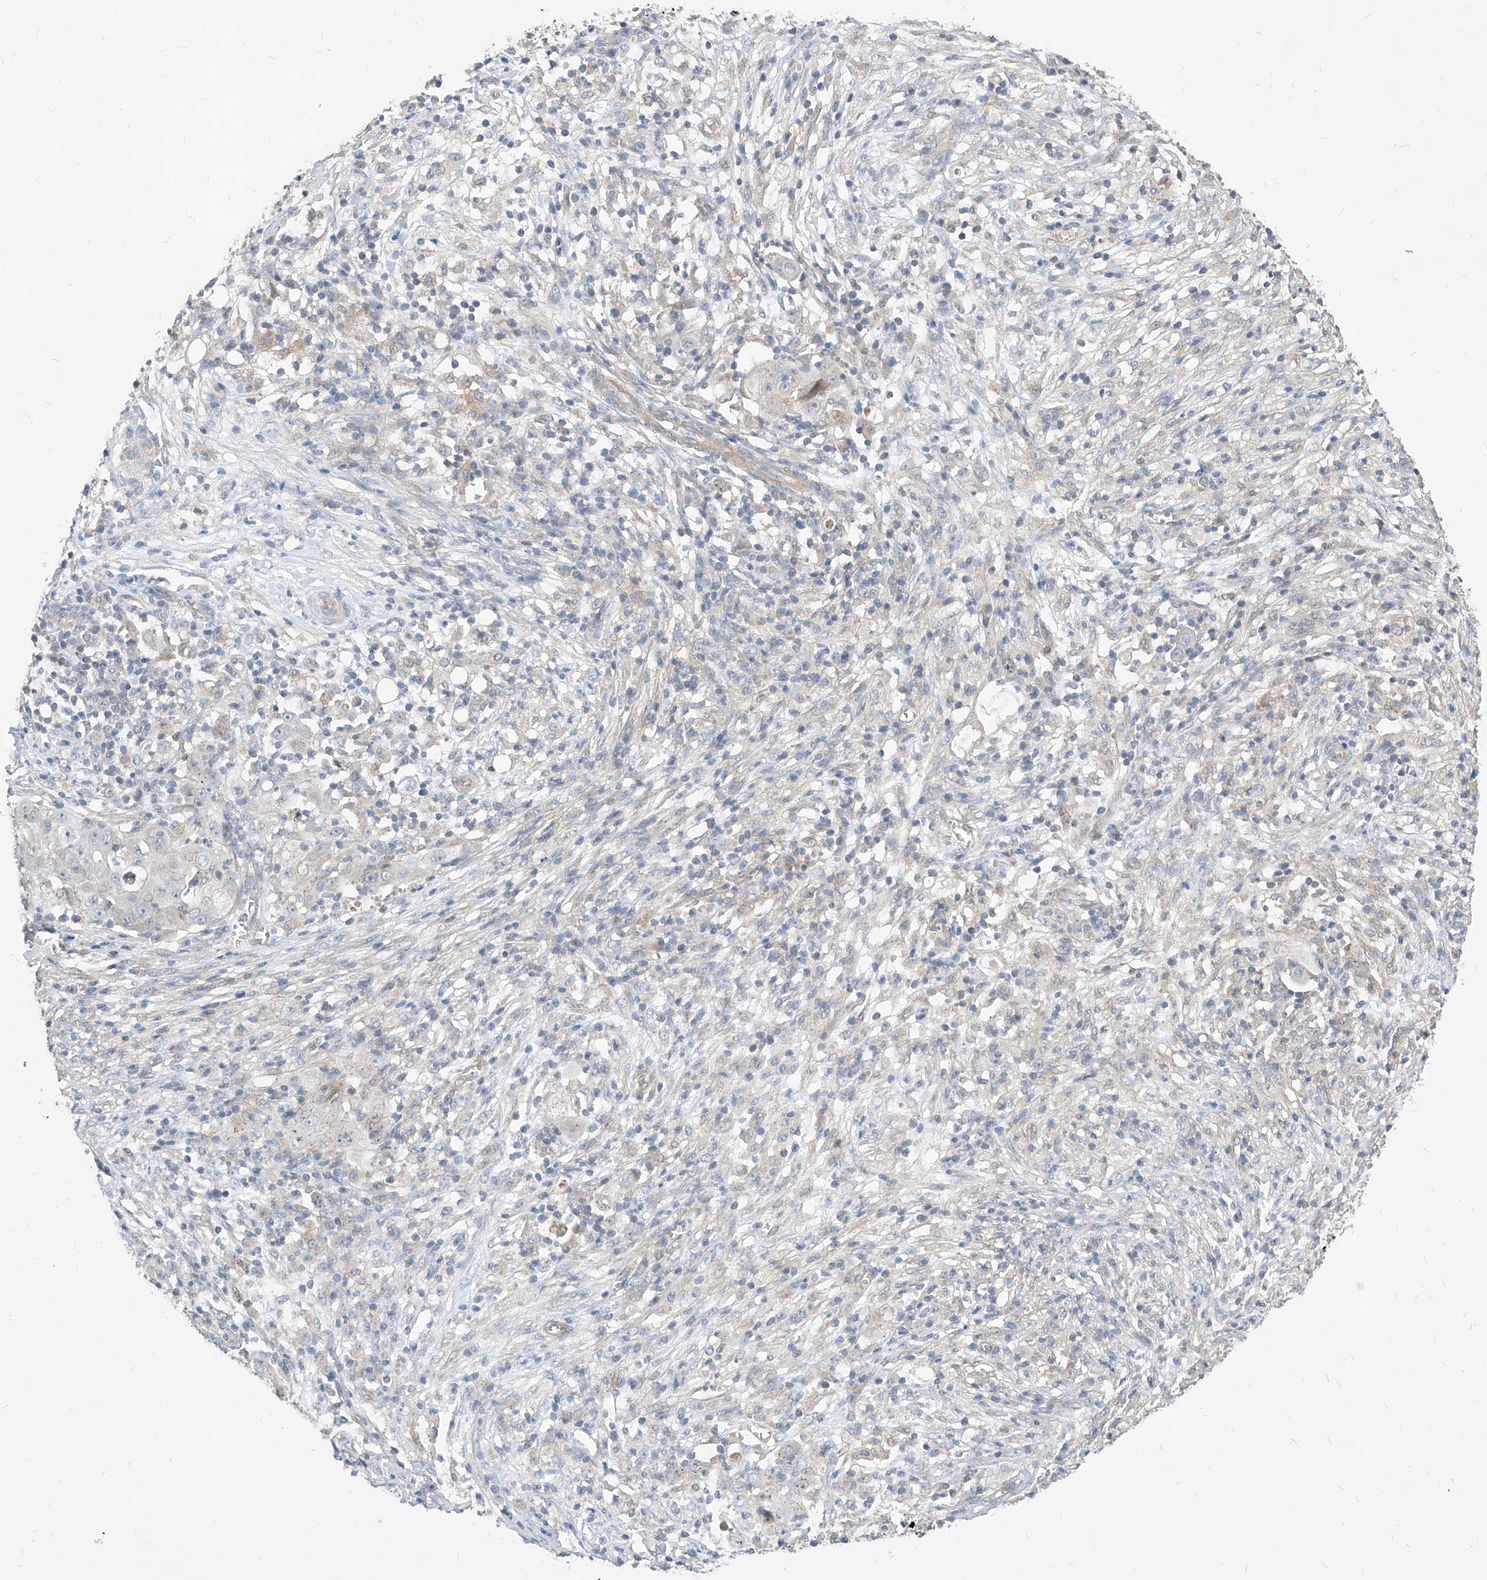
{"staining": {"intensity": "negative", "quantity": "none", "location": "none"}, "tissue": "ovarian cancer", "cell_type": "Tumor cells", "image_type": "cancer", "snomed": [{"axis": "morphology", "description": "Carcinoma, endometroid"}, {"axis": "topography", "description": "Ovary"}], "caption": "A micrograph of human endometroid carcinoma (ovarian) is negative for staining in tumor cells.", "gene": "TSNAX", "patient": {"sex": "female", "age": 42}}